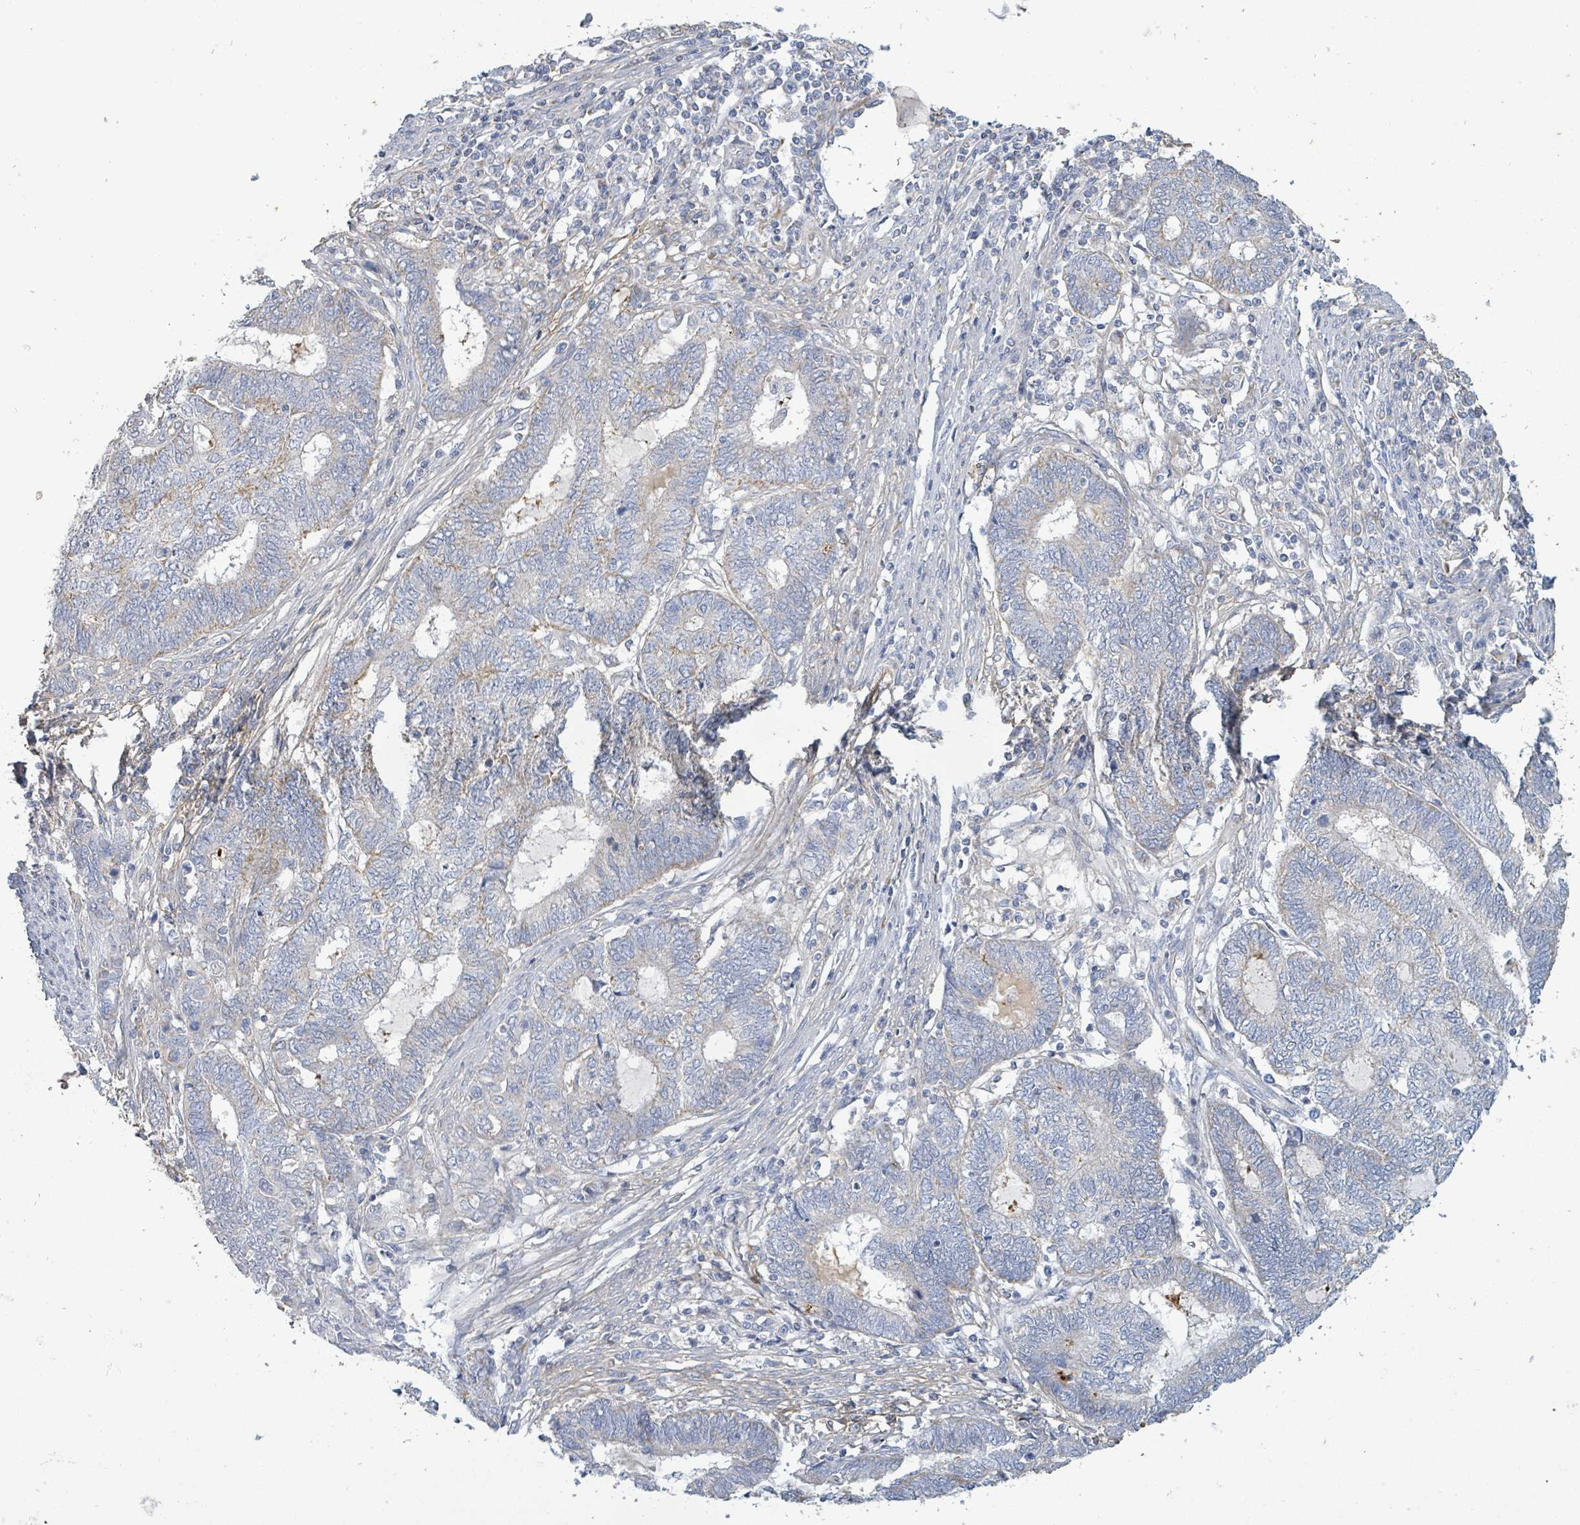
{"staining": {"intensity": "negative", "quantity": "none", "location": "none"}, "tissue": "endometrial cancer", "cell_type": "Tumor cells", "image_type": "cancer", "snomed": [{"axis": "morphology", "description": "Adenocarcinoma, NOS"}, {"axis": "topography", "description": "Uterus"}, {"axis": "topography", "description": "Endometrium"}], "caption": "Immunohistochemistry of human endometrial cancer reveals no positivity in tumor cells. The staining is performed using DAB brown chromogen with nuclei counter-stained in using hematoxylin.", "gene": "ALG12", "patient": {"sex": "female", "age": 70}}